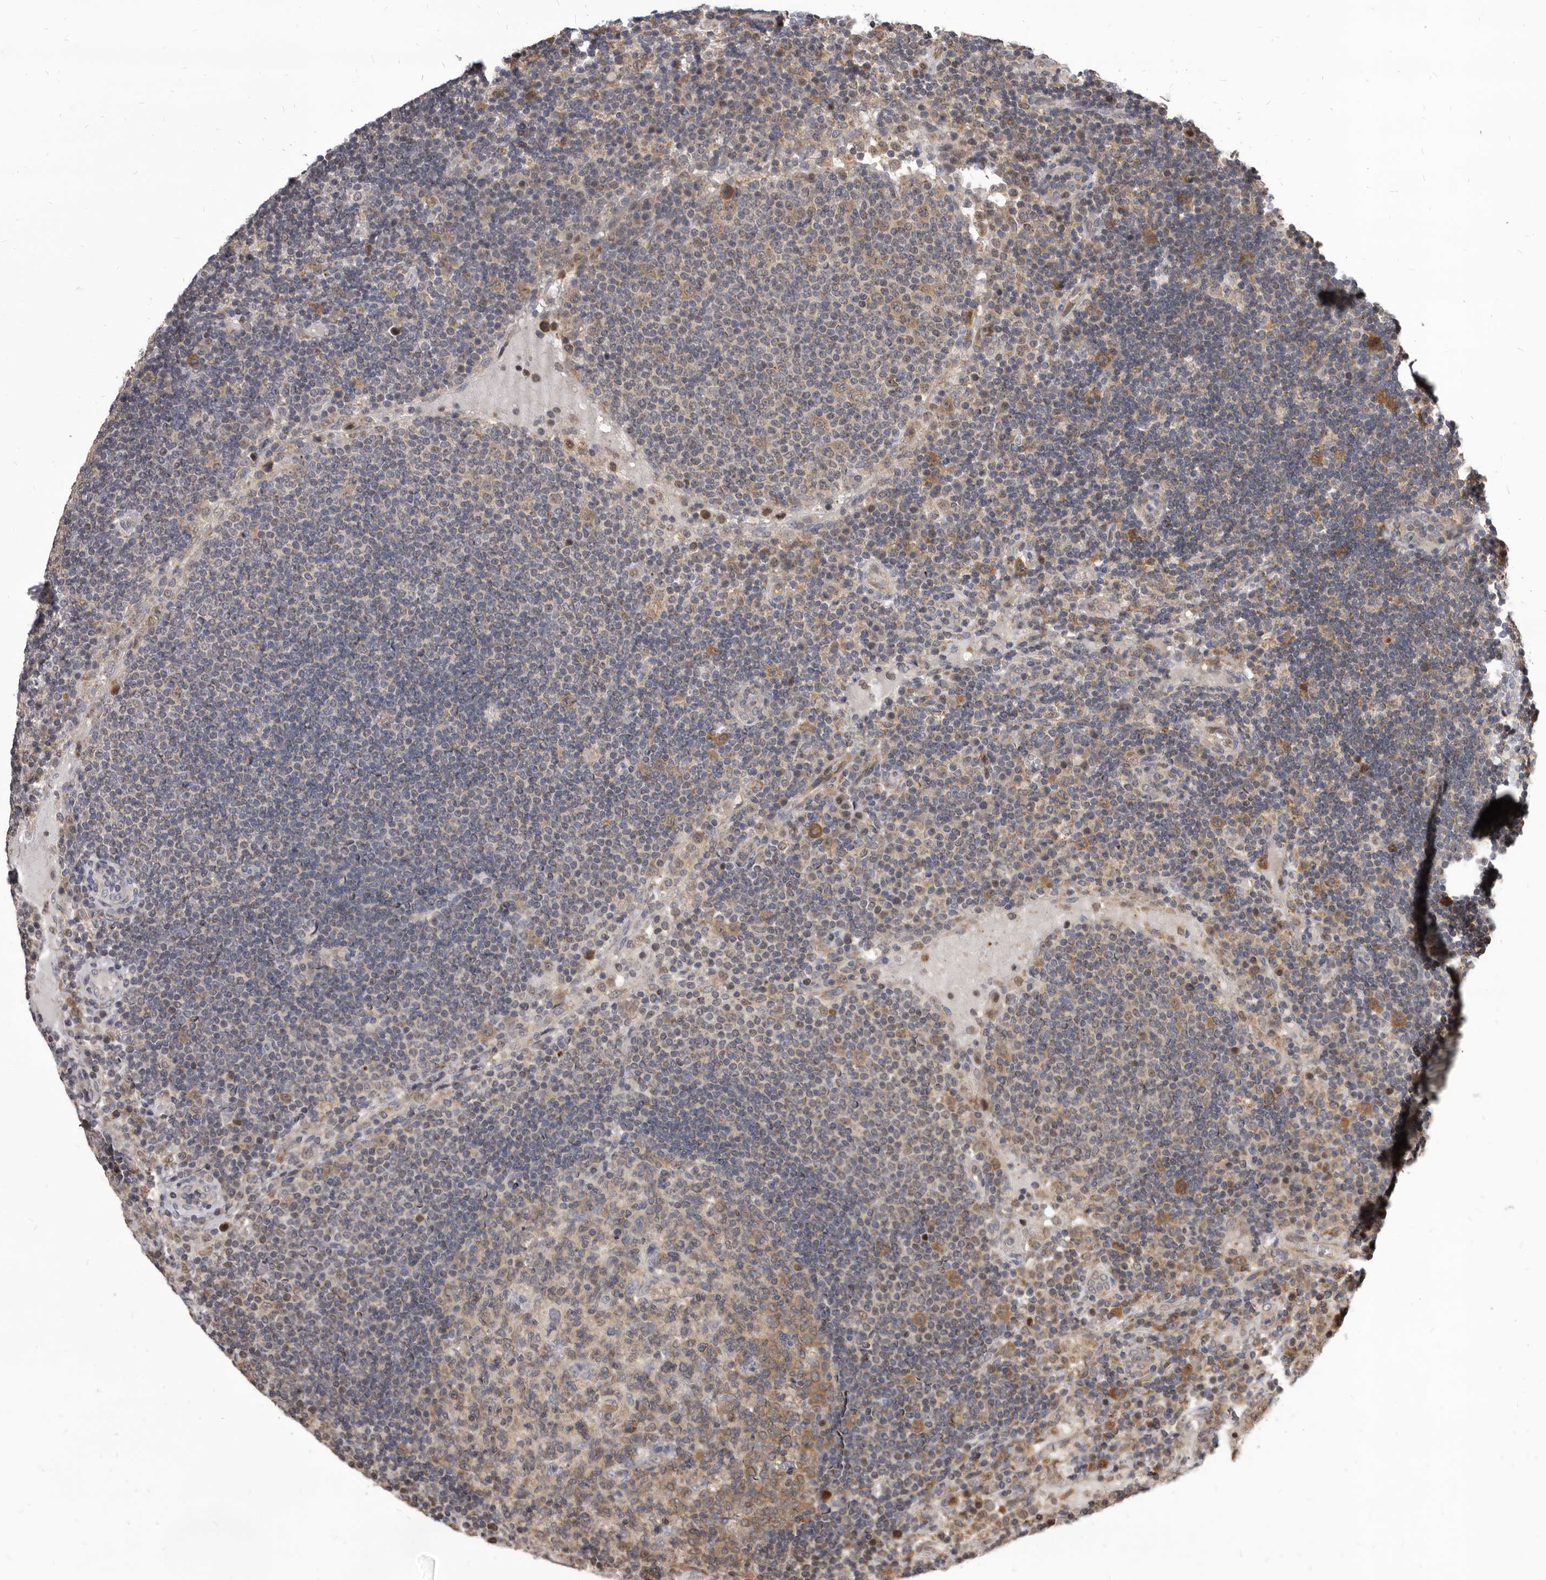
{"staining": {"intensity": "moderate", "quantity": "<25%", "location": "cytoplasmic/membranous"}, "tissue": "lymph node", "cell_type": "Germinal center cells", "image_type": "normal", "snomed": [{"axis": "morphology", "description": "Normal tissue, NOS"}, {"axis": "topography", "description": "Lymph node"}], "caption": "Immunohistochemical staining of unremarkable human lymph node demonstrates <25% levels of moderate cytoplasmic/membranous protein staining in approximately <25% of germinal center cells.", "gene": "MAP3K14", "patient": {"sex": "female", "age": 53}}